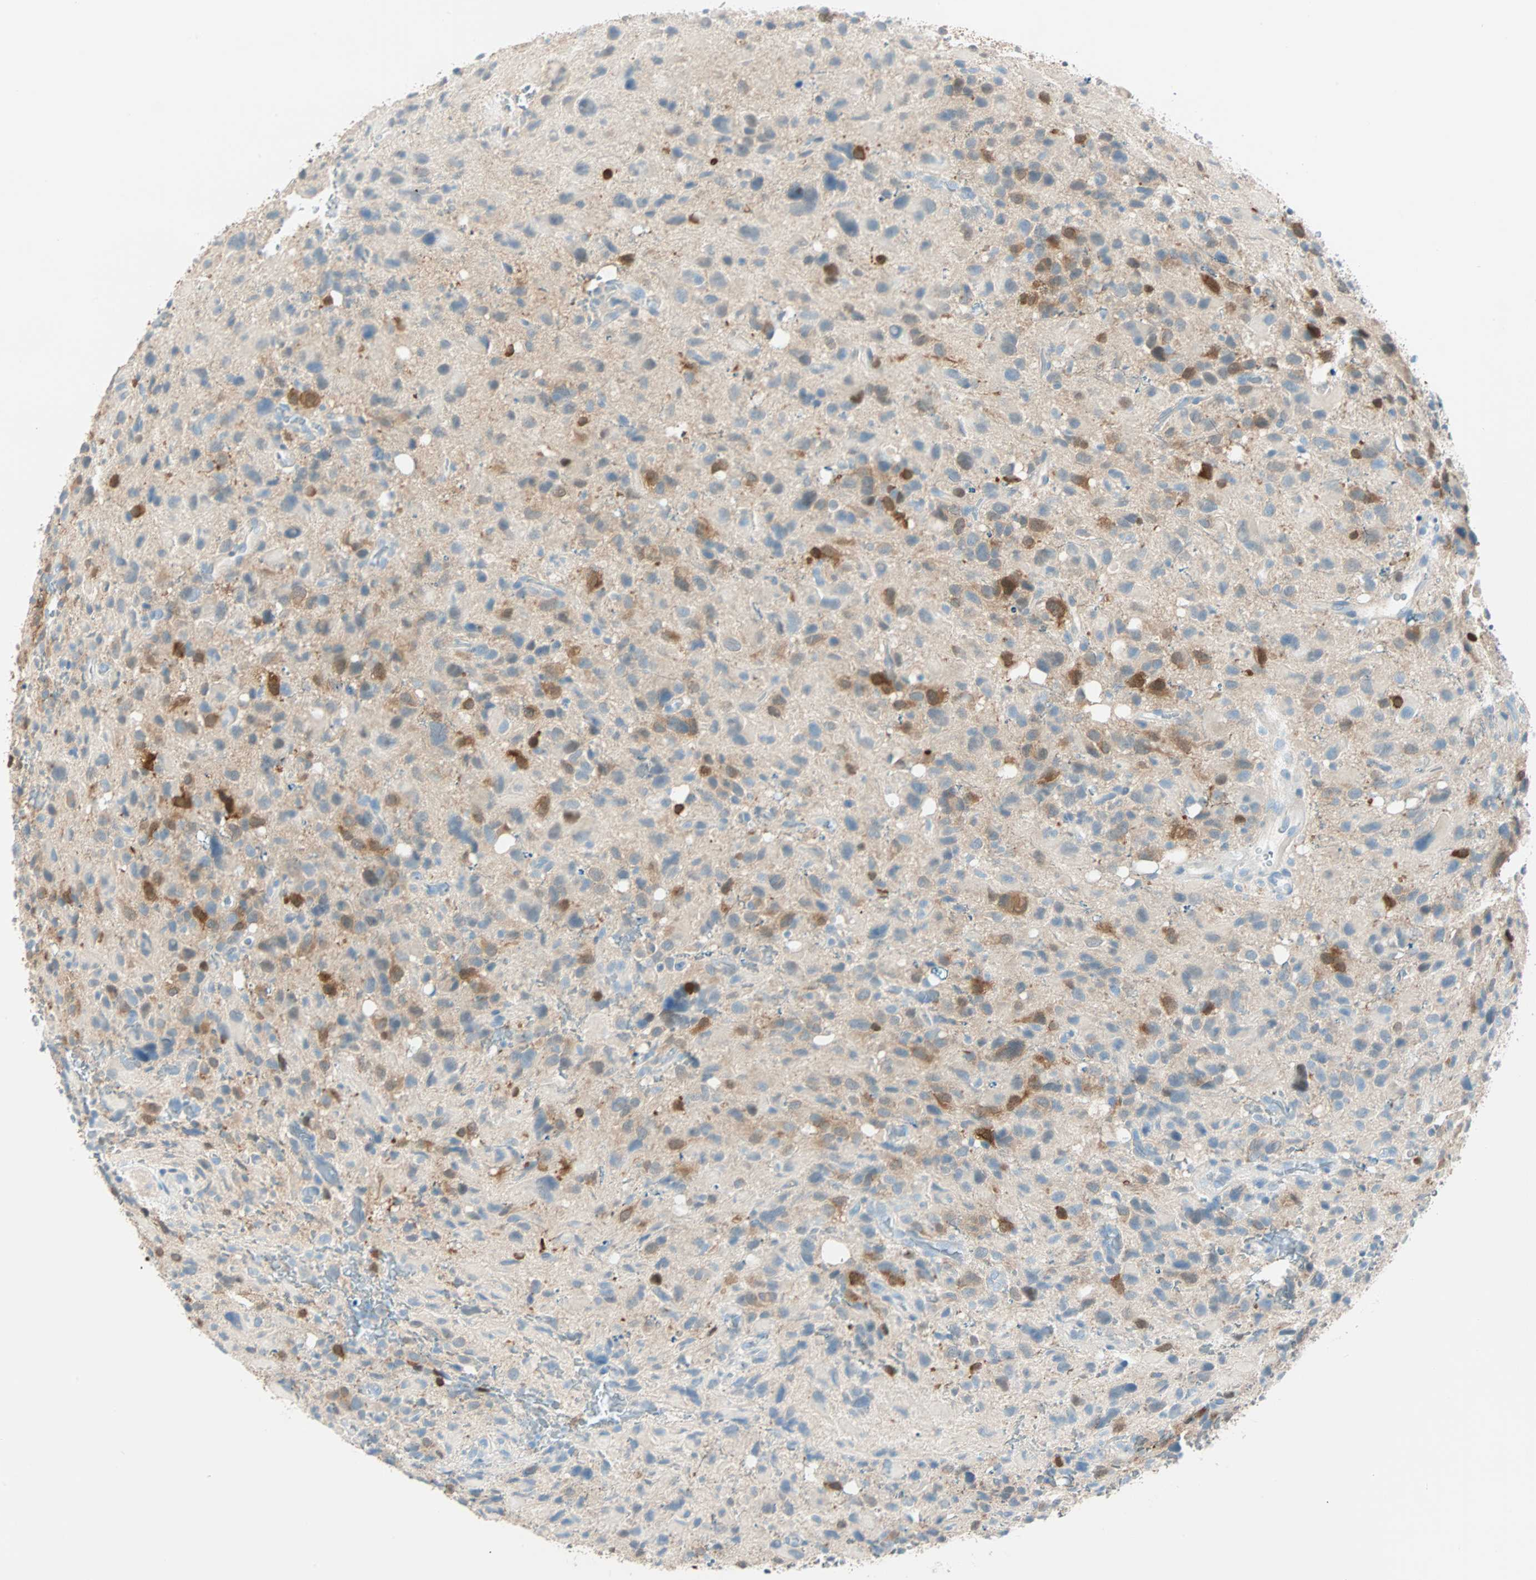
{"staining": {"intensity": "moderate", "quantity": "<25%", "location": "cytoplasmic/membranous"}, "tissue": "glioma", "cell_type": "Tumor cells", "image_type": "cancer", "snomed": [{"axis": "morphology", "description": "Normal tissue, NOS"}, {"axis": "morphology", "description": "Glioma, malignant, High grade"}, {"axis": "topography", "description": "Cerebral cortex"}], "caption": "A brown stain shows moderate cytoplasmic/membranous staining of a protein in human high-grade glioma (malignant) tumor cells.", "gene": "ATF6", "patient": {"sex": "male", "age": 75}}